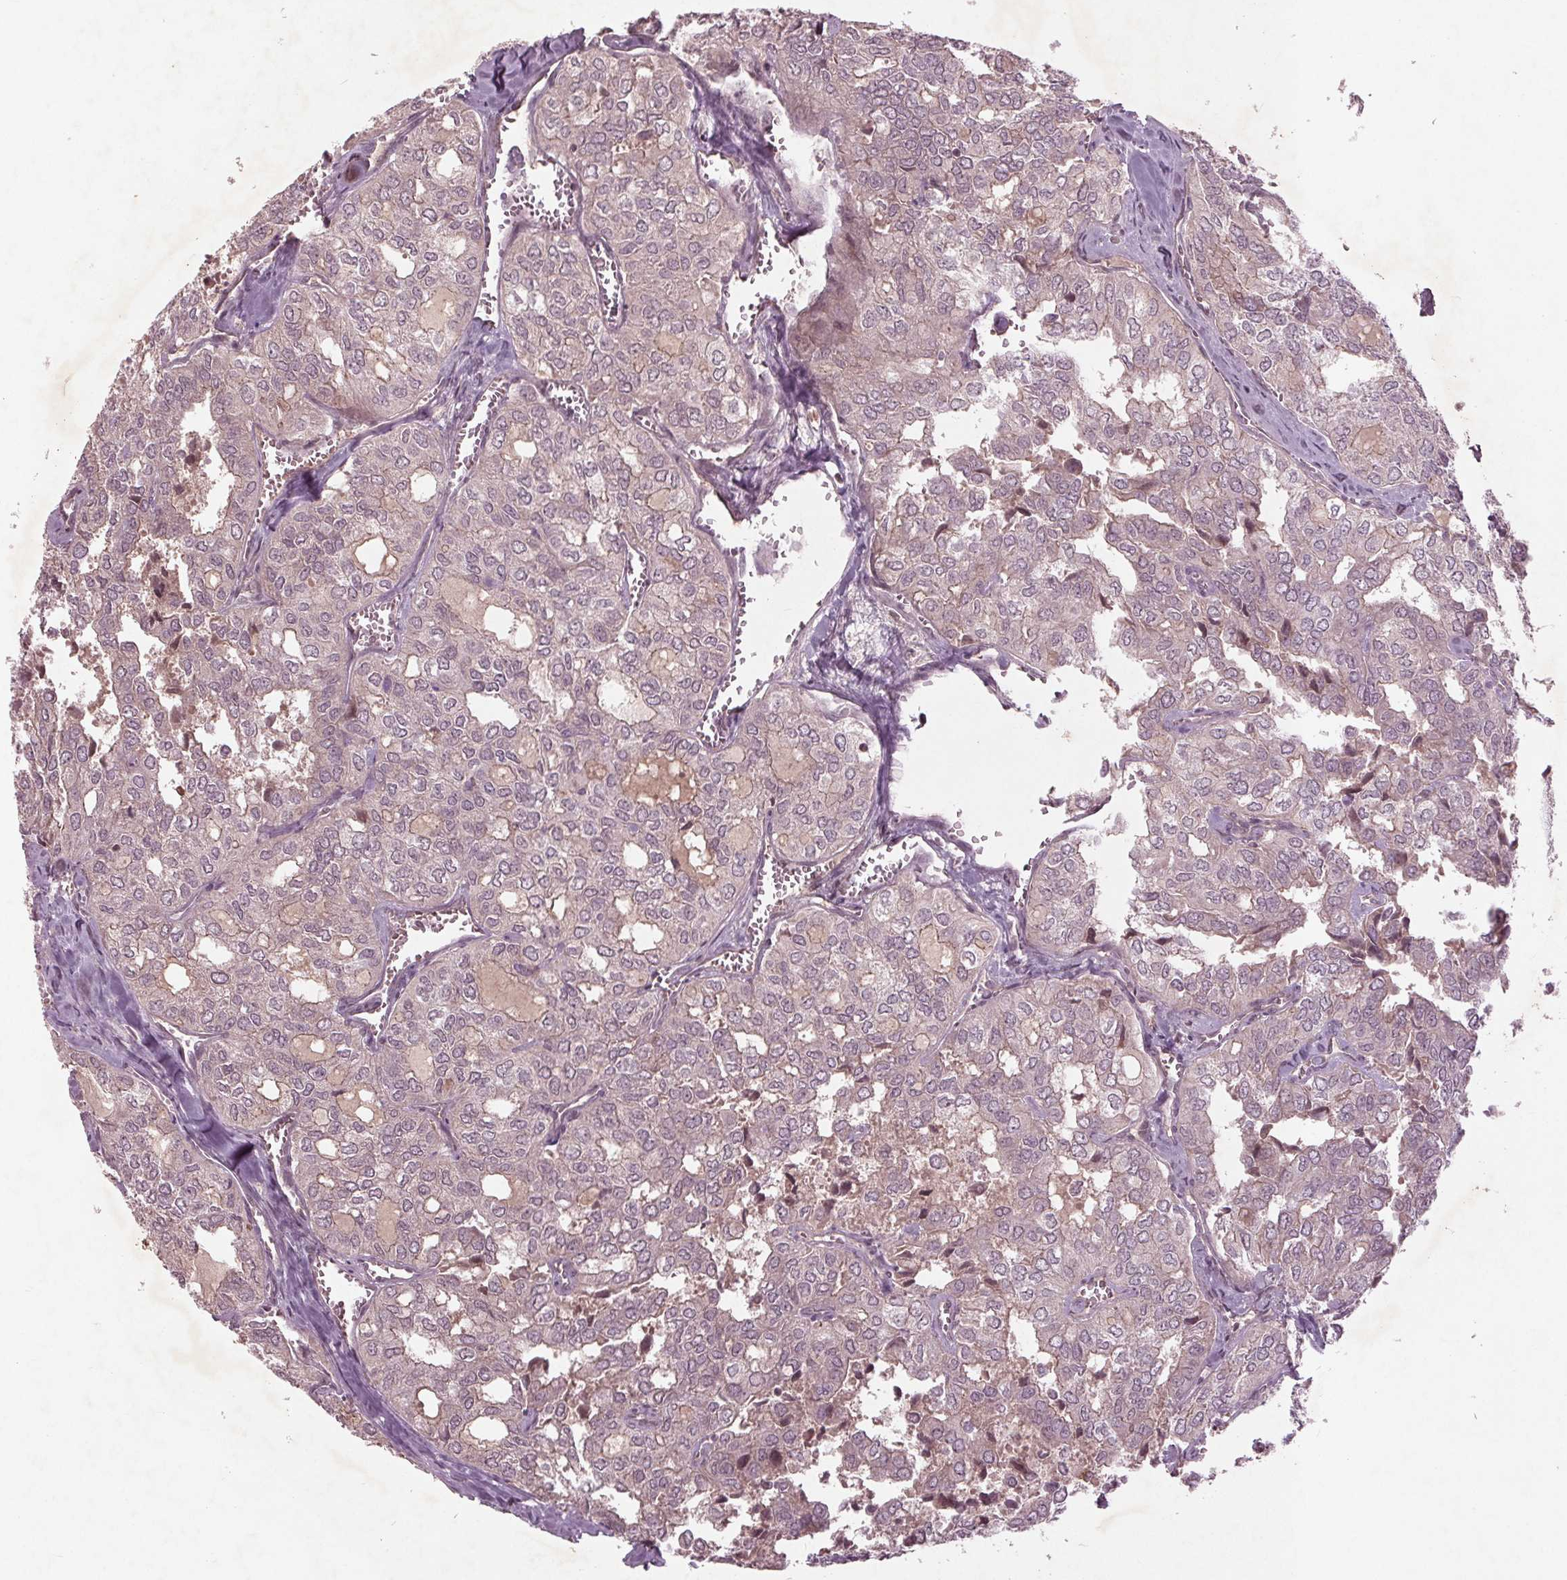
{"staining": {"intensity": "negative", "quantity": "none", "location": "none"}, "tissue": "thyroid cancer", "cell_type": "Tumor cells", "image_type": "cancer", "snomed": [{"axis": "morphology", "description": "Follicular adenoma carcinoma, NOS"}, {"axis": "topography", "description": "Thyroid gland"}], "caption": "Thyroid cancer (follicular adenoma carcinoma) was stained to show a protein in brown. There is no significant positivity in tumor cells. (Brightfield microscopy of DAB (3,3'-diaminobenzidine) immunohistochemistry at high magnification).", "gene": "CDKL4", "patient": {"sex": "male", "age": 75}}